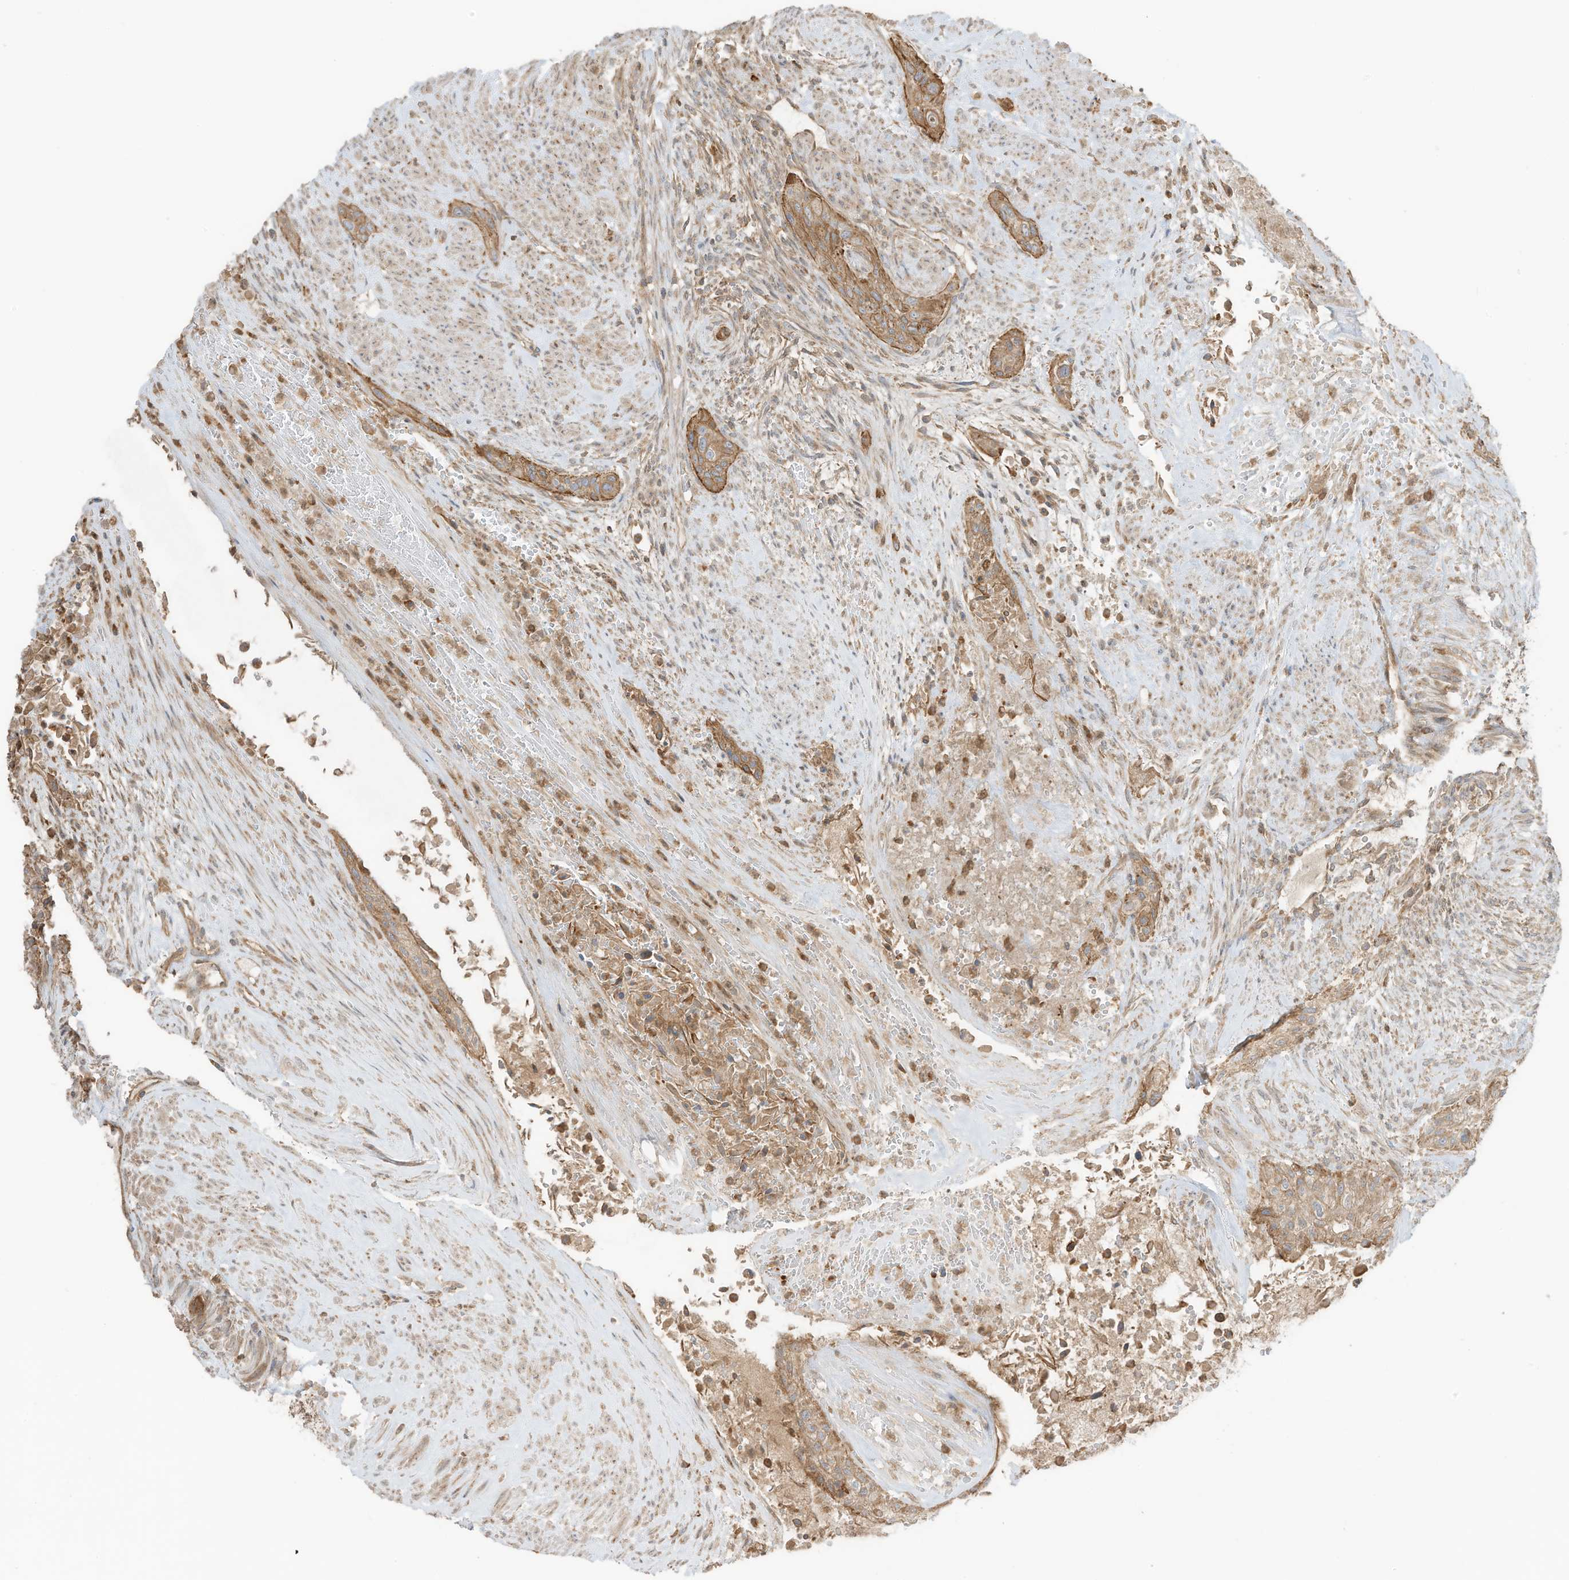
{"staining": {"intensity": "moderate", "quantity": ">75%", "location": "cytoplasmic/membranous"}, "tissue": "urothelial cancer", "cell_type": "Tumor cells", "image_type": "cancer", "snomed": [{"axis": "morphology", "description": "Urothelial carcinoma, High grade"}, {"axis": "topography", "description": "Urinary bladder"}], "caption": "Immunohistochemistry (IHC) (DAB (3,3'-diaminobenzidine)) staining of urothelial carcinoma (high-grade) displays moderate cytoplasmic/membranous protein positivity in approximately >75% of tumor cells.", "gene": "SLC25A12", "patient": {"sex": "male", "age": 35}}